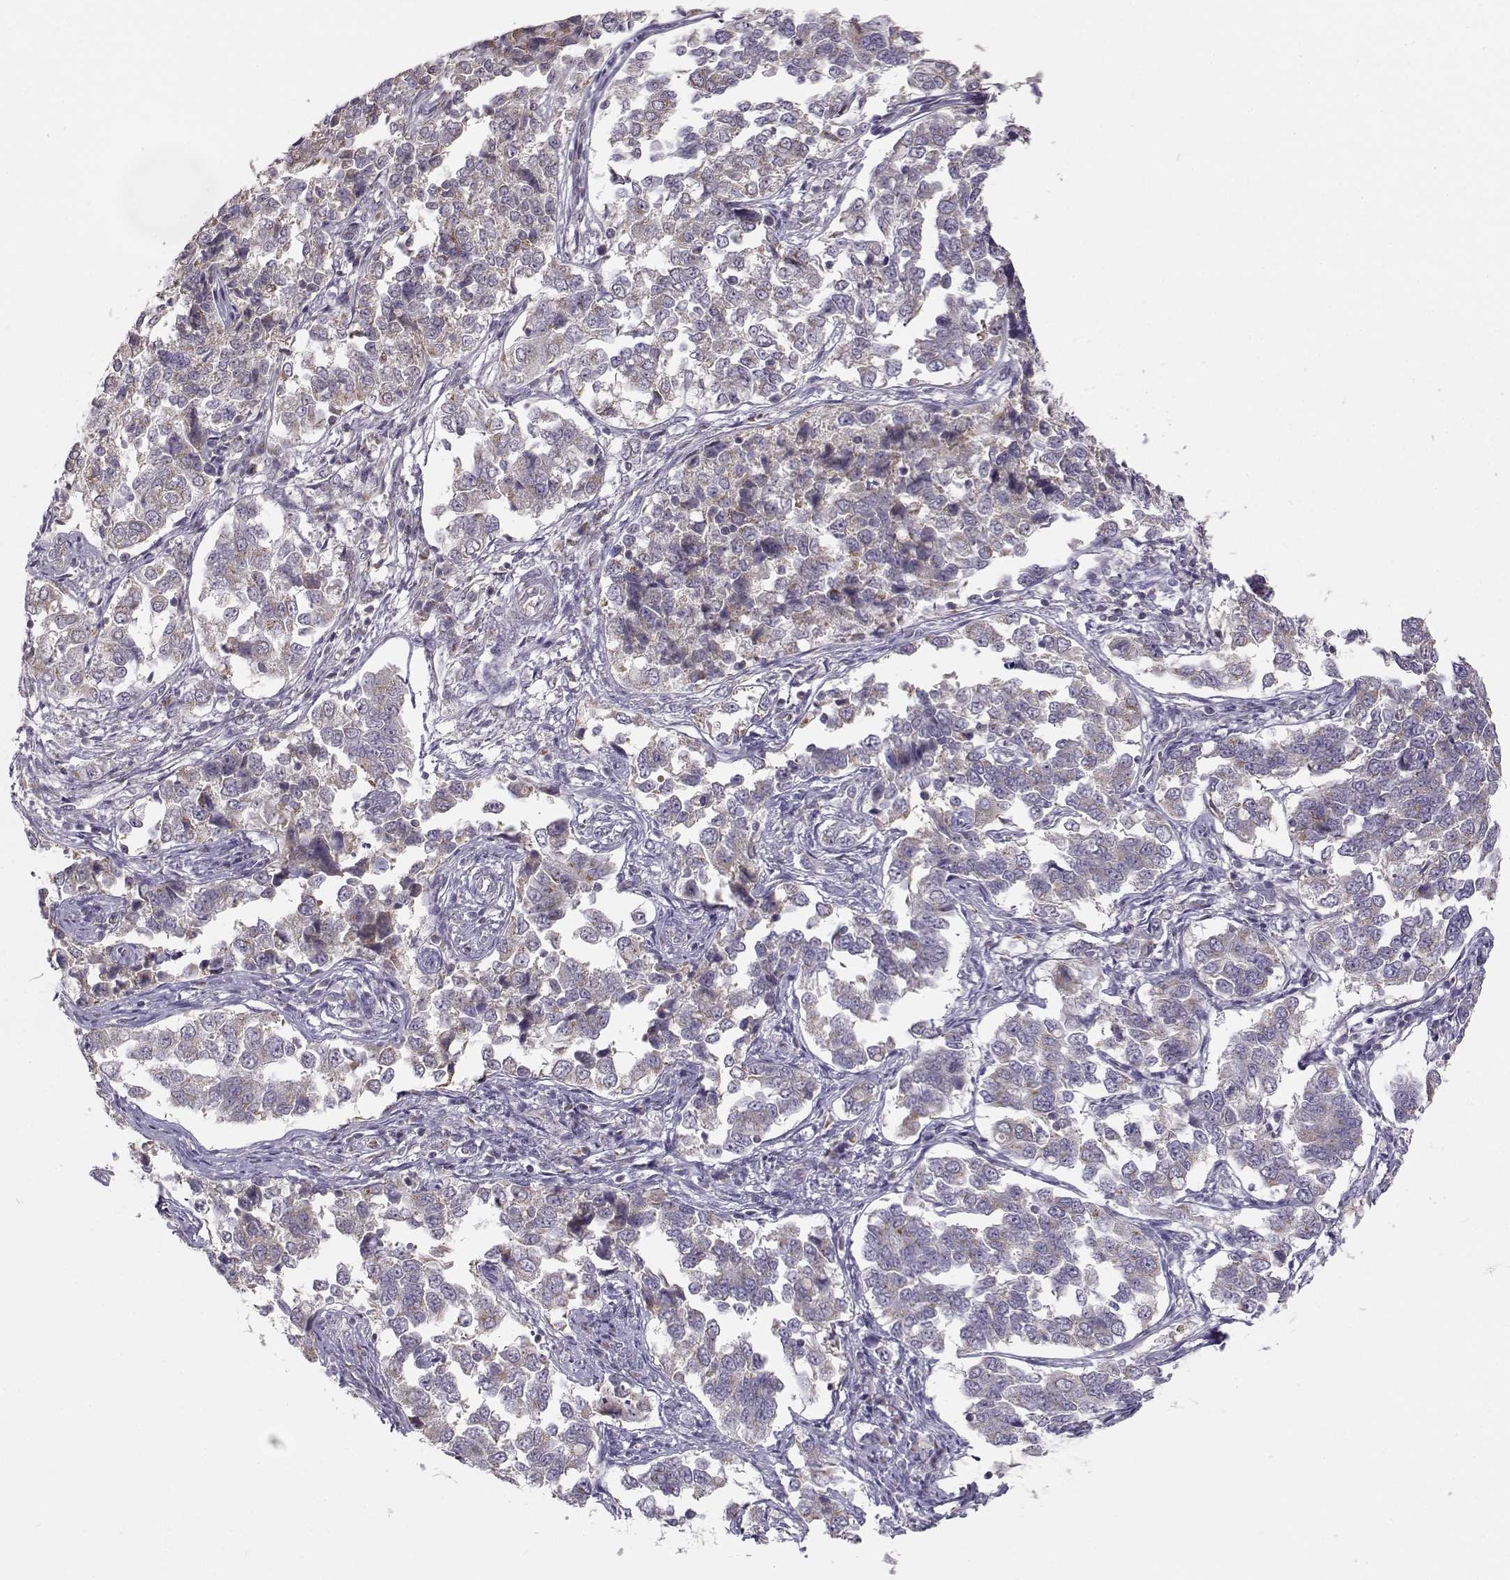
{"staining": {"intensity": "moderate", "quantity": "<25%", "location": "cytoplasmic/membranous"}, "tissue": "endometrial cancer", "cell_type": "Tumor cells", "image_type": "cancer", "snomed": [{"axis": "morphology", "description": "Adenocarcinoma, NOS"}, {"axis": "topography", "description": "Endometrium"}], "caption": "Brown immunohistochemical staining in endometrial cancer displays moderate cytoplasmic/membranous positivity in about <25% of tumor cells.", "gene": "SLC4A5", "patient": {"sex": "female", "age": 43}}